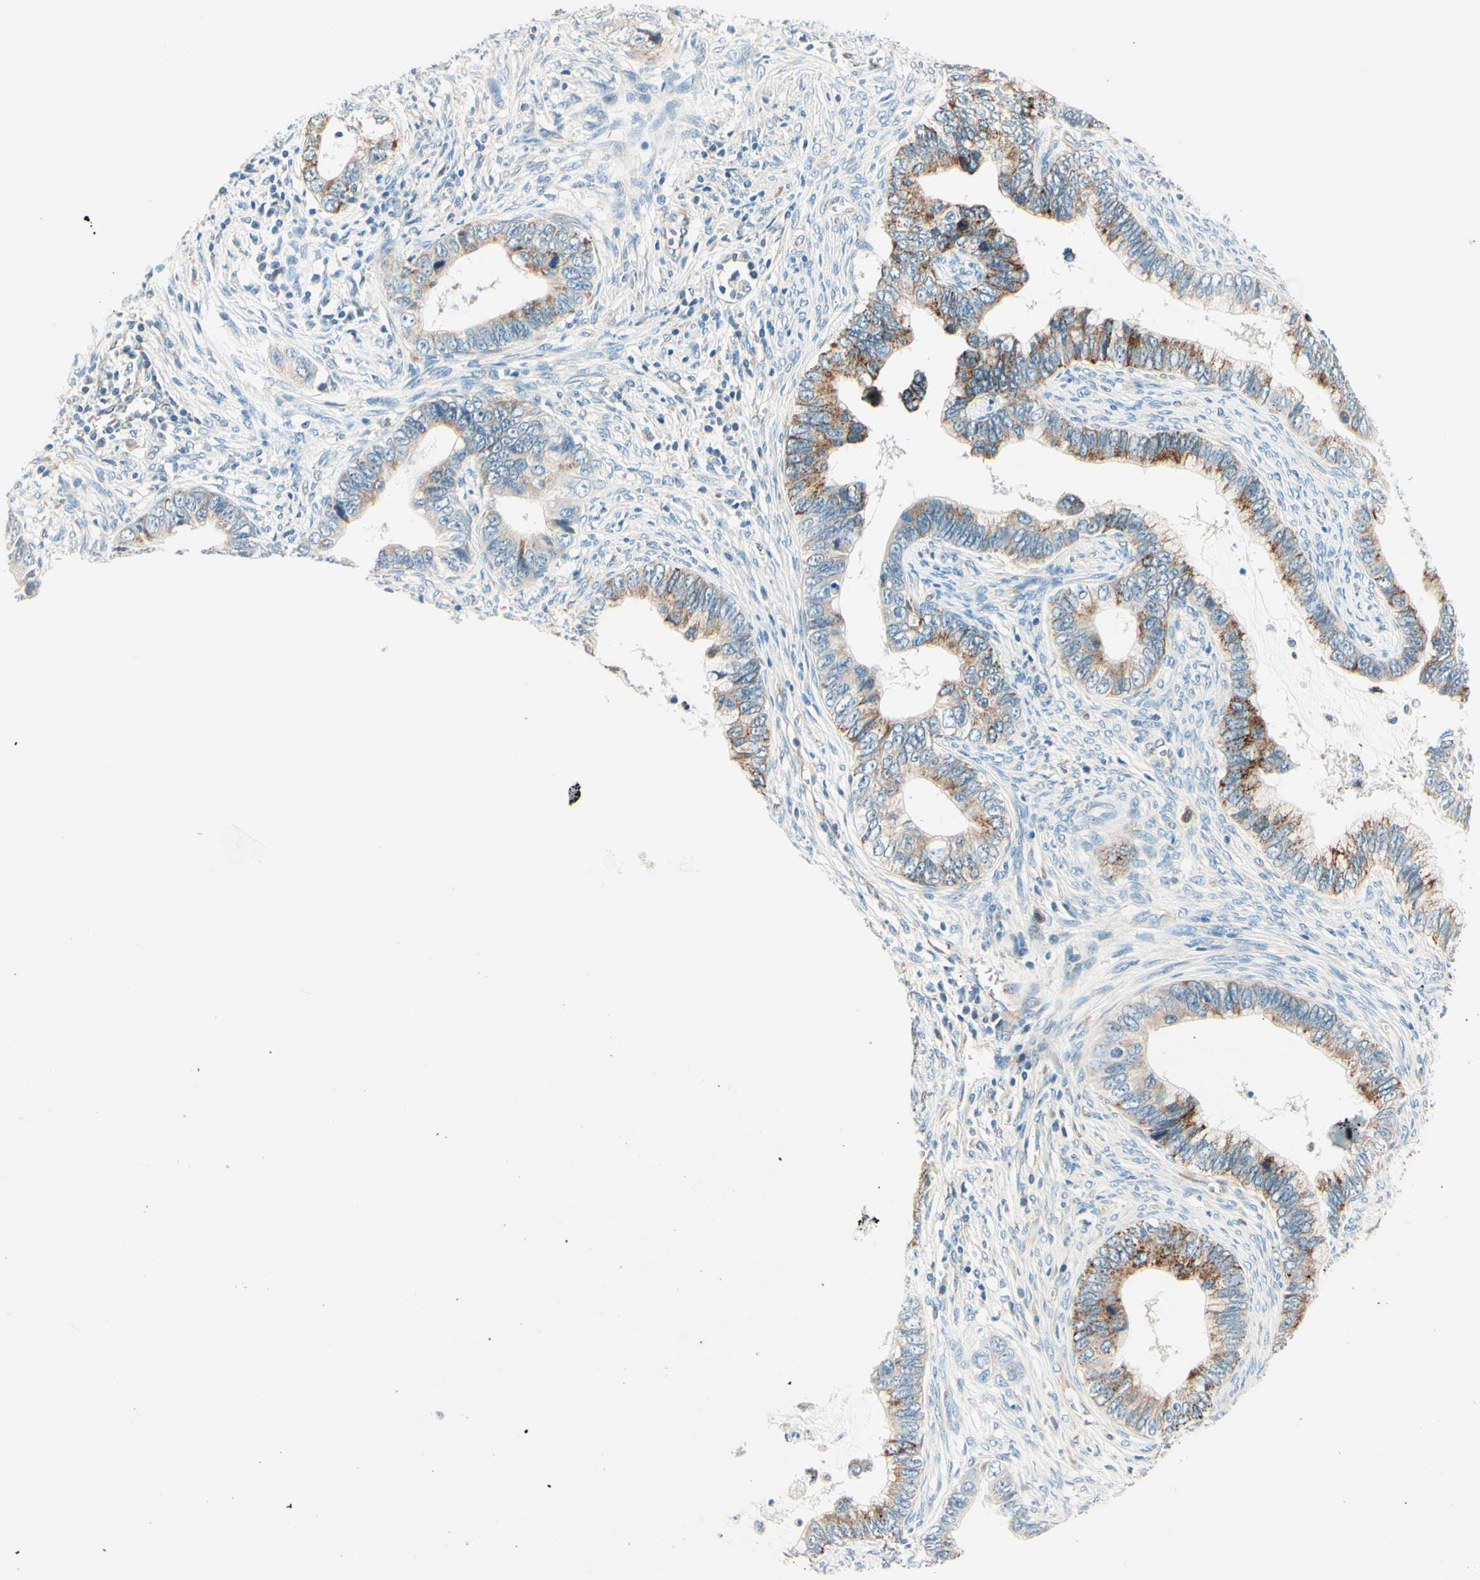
{"staining": {"intensity": "moderate", "quantity": "25%-75%", "location": "cytoplasmic/membranous"}, "tissue": "cervical cancer", "cell_type": "Tumor cells", "image_type": "cancer", "snomed": [{"axis": "morphology", "description": "Adenocarcinoma, NOS"}, {"axis": "topography", "description": "Cervix"}], "caption": "An image of cervical adenocarcinoma stained for a protein shows moderate cytoplasmic/membranous brown staining in tumor cells.", "gene": "TAOK2", "patient": {"sex": "female", "age": 44}}